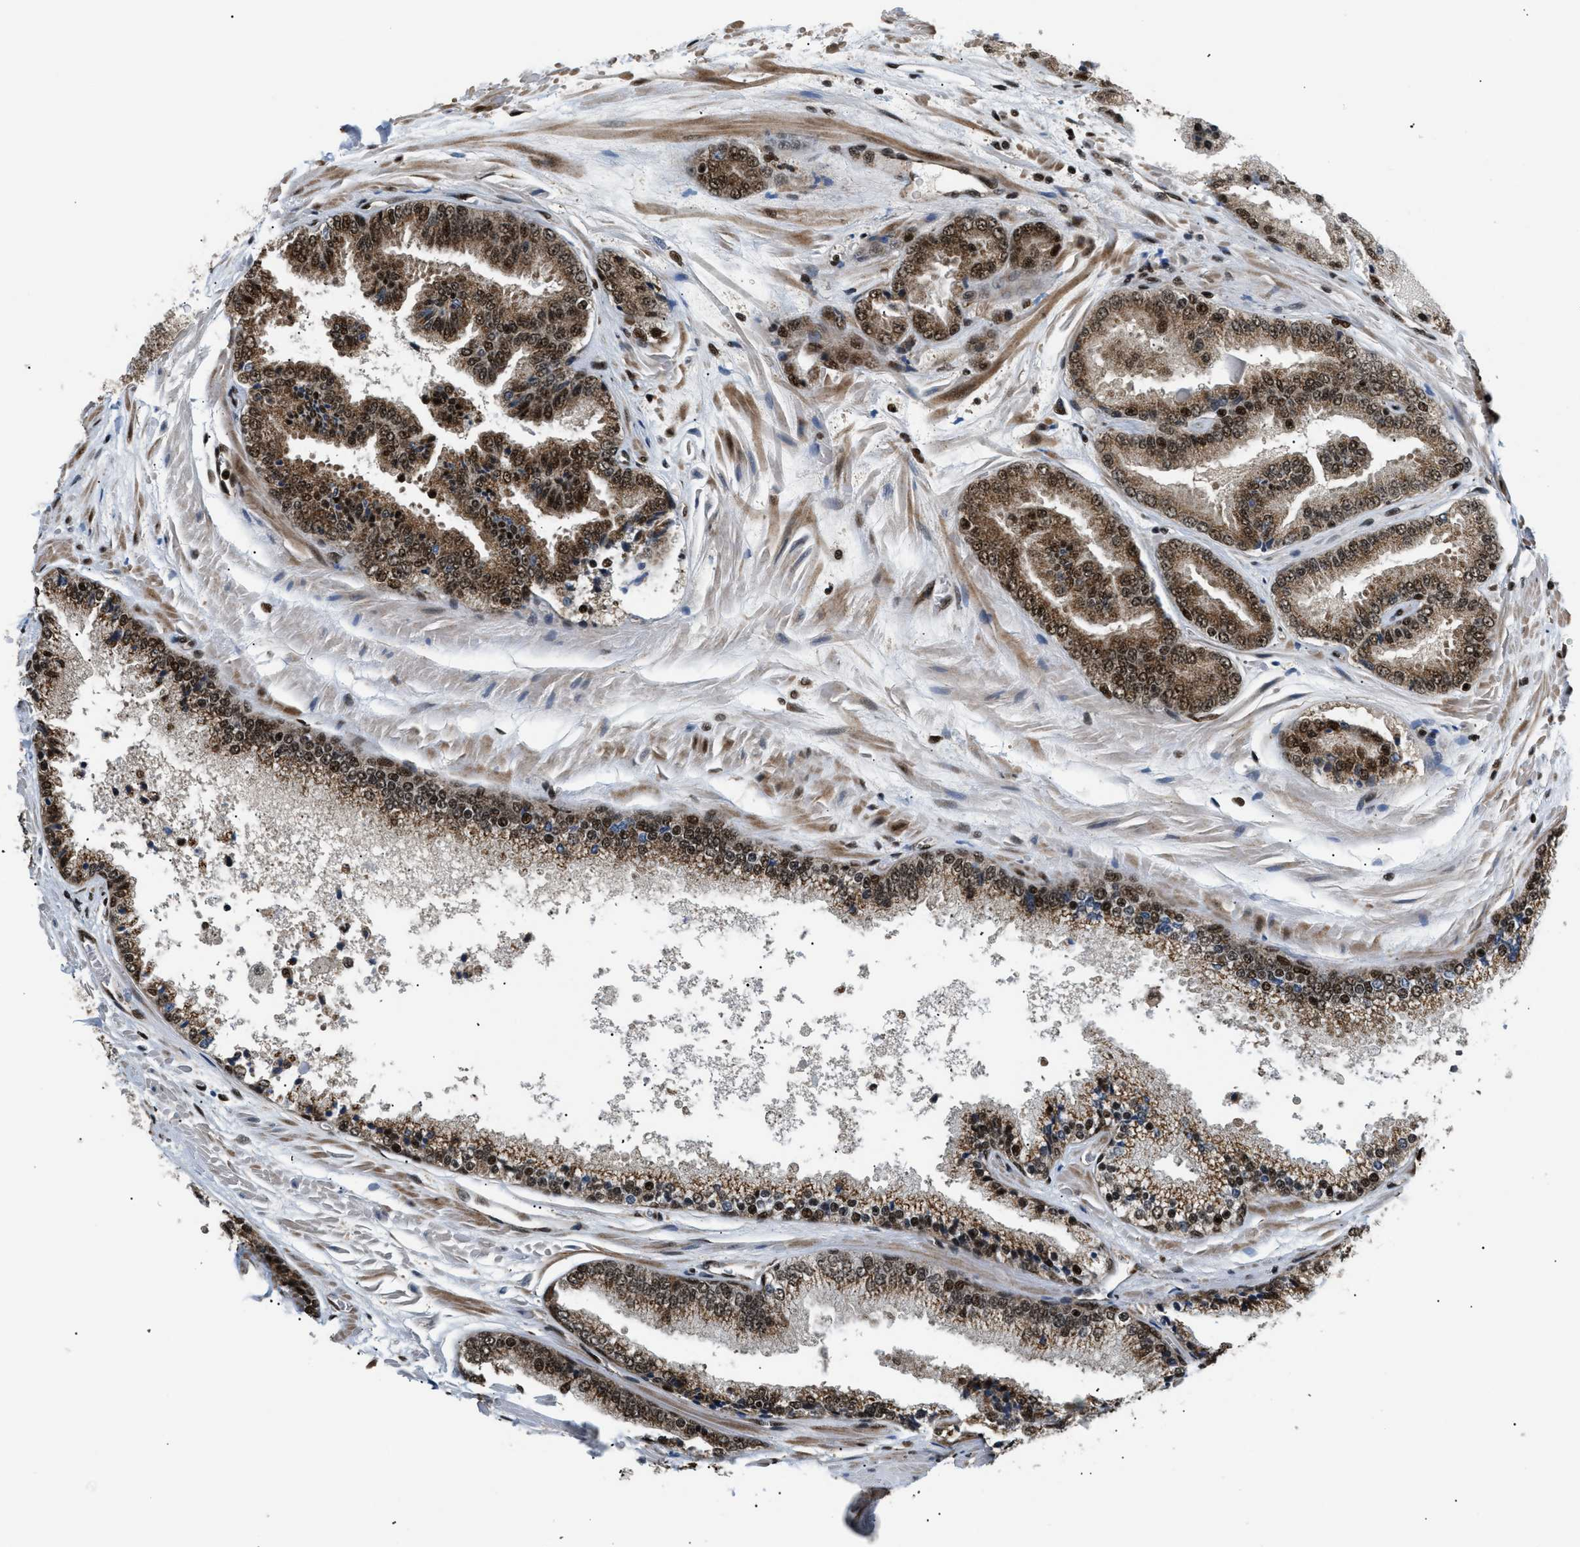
{"staining": {"intensity": "strong", "quantity": ">75%", "location": "cytoplasmic/membranous,nuclear"}, "tissue": "prostate cancer", "cell_type": "Tumor cells", "image_type": "cancer", "snomed": [{"axis": "morphology", "description": "Adenocarcinoma, High grade"}, {"axis": "topography", "description": "Prostate"}], "caption": "The immunohistochemical stain labels strong cytoplasmic/membranous and nuclear expression in tumor cells of prostate cancer (high-grade adenocarcinoma) tissue. Using DAB (brown) and hematoxylin (blue) stains, captured at high magnification using brightfield microscopy.", "gene": "RBM5", "patient": {"sex": "male", "age": 65}}